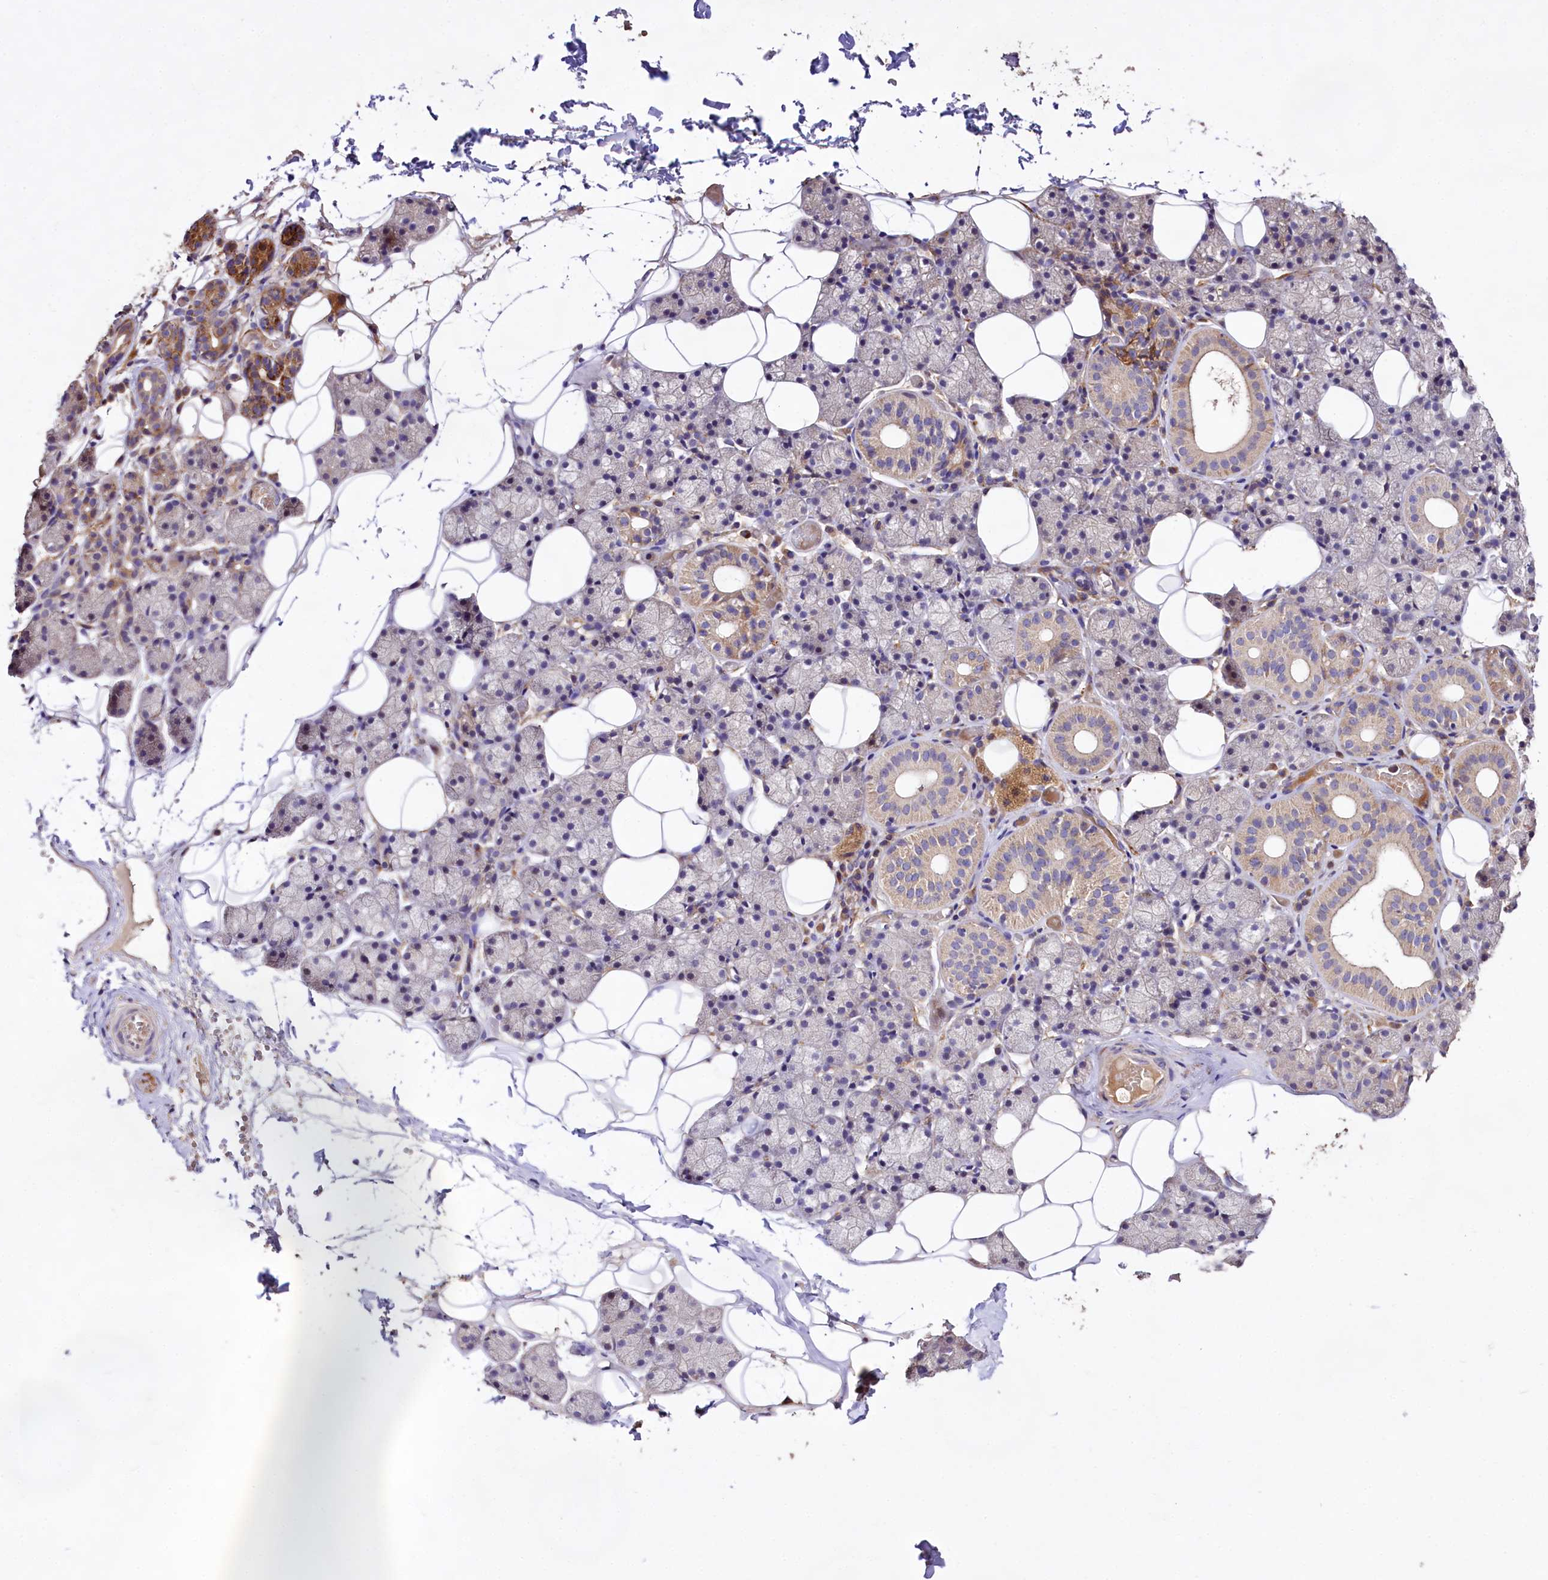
{"staining": {"intensity": "moderate", "quantity": "<25%", "location": "cytoplasmic/membranous"}, "tissue": "salivary gland", "cell_type": "Glandular cells", "image_type": "normal", "snomed": [{"axis": "morphology", "description": "Normal tissue, NOS"}, {"axis": "topography", "description": "Salivary gland"}], "caption": "A brown stain labels moderate cytoplasmic/membranous staining of a protein in glandular cells of benign human salivary gland. The protein of interest is stained brown, and the nuclei are stained in blue (DAB IHC with brightfield microscopy, high magnification).", "gene": "DMXL2", "patient": {"sex": "female", "age": 33}}